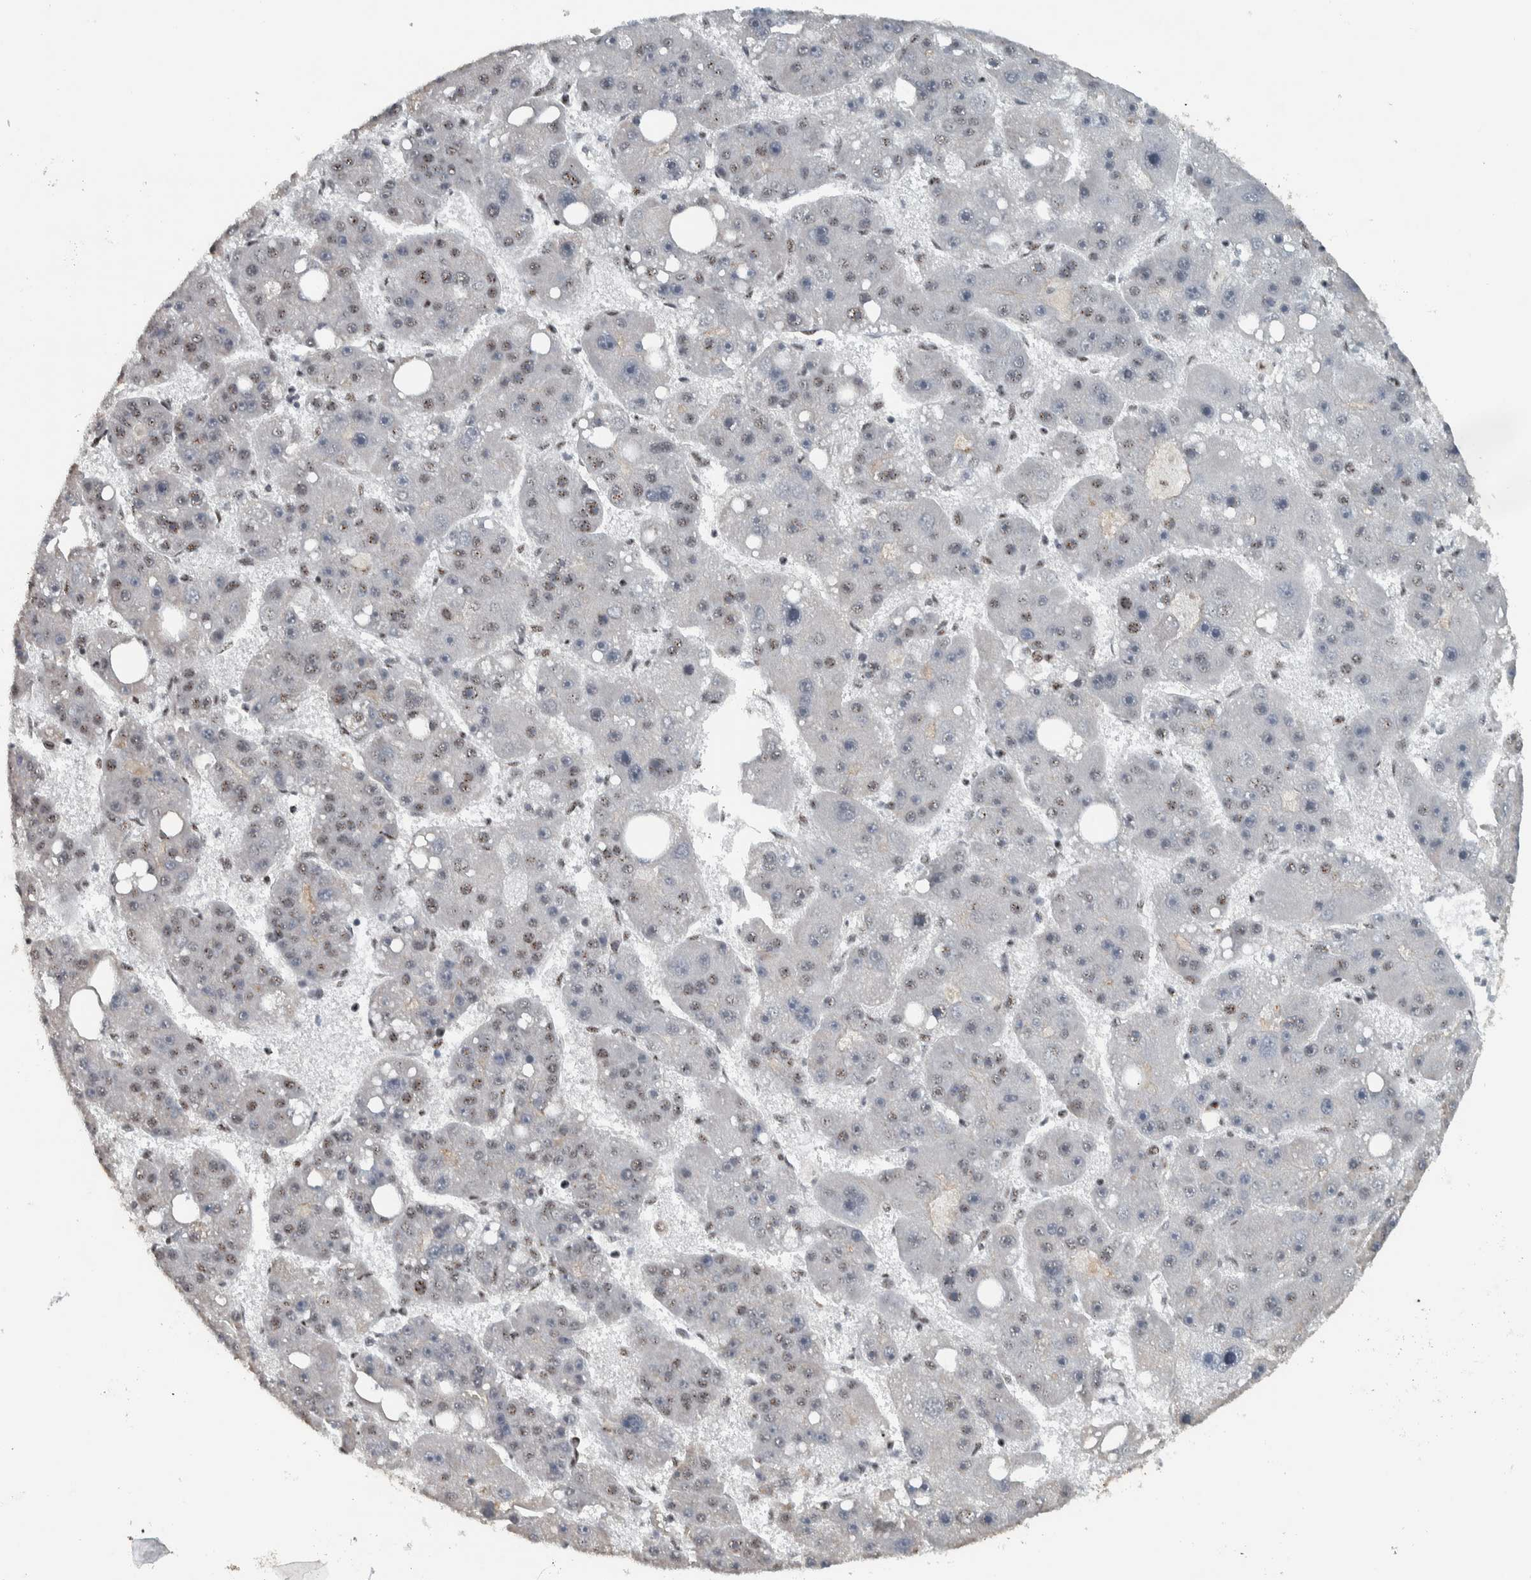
{"staining": {"intensity": "weak", "quantity": "25%-75%", "location": "nuclear"}, "tissue": "liver cancer", "cell_type": "Tumor cells", "image_type": "cancer", "snomed": [{"axis": "morphology", "description": "Carcinoma, Hepatocellular, NOS"}, {"axis": "topography", "description": "Liver"}], "caption": "Approximately 25%-75% of tumor cells in hepatocellular carcinoma (liver) display weak nuclear protein expression as visualized by brown immunohistochemical staining.", "gene": "SON", "patient": {"sex": "female", "age": 61}}